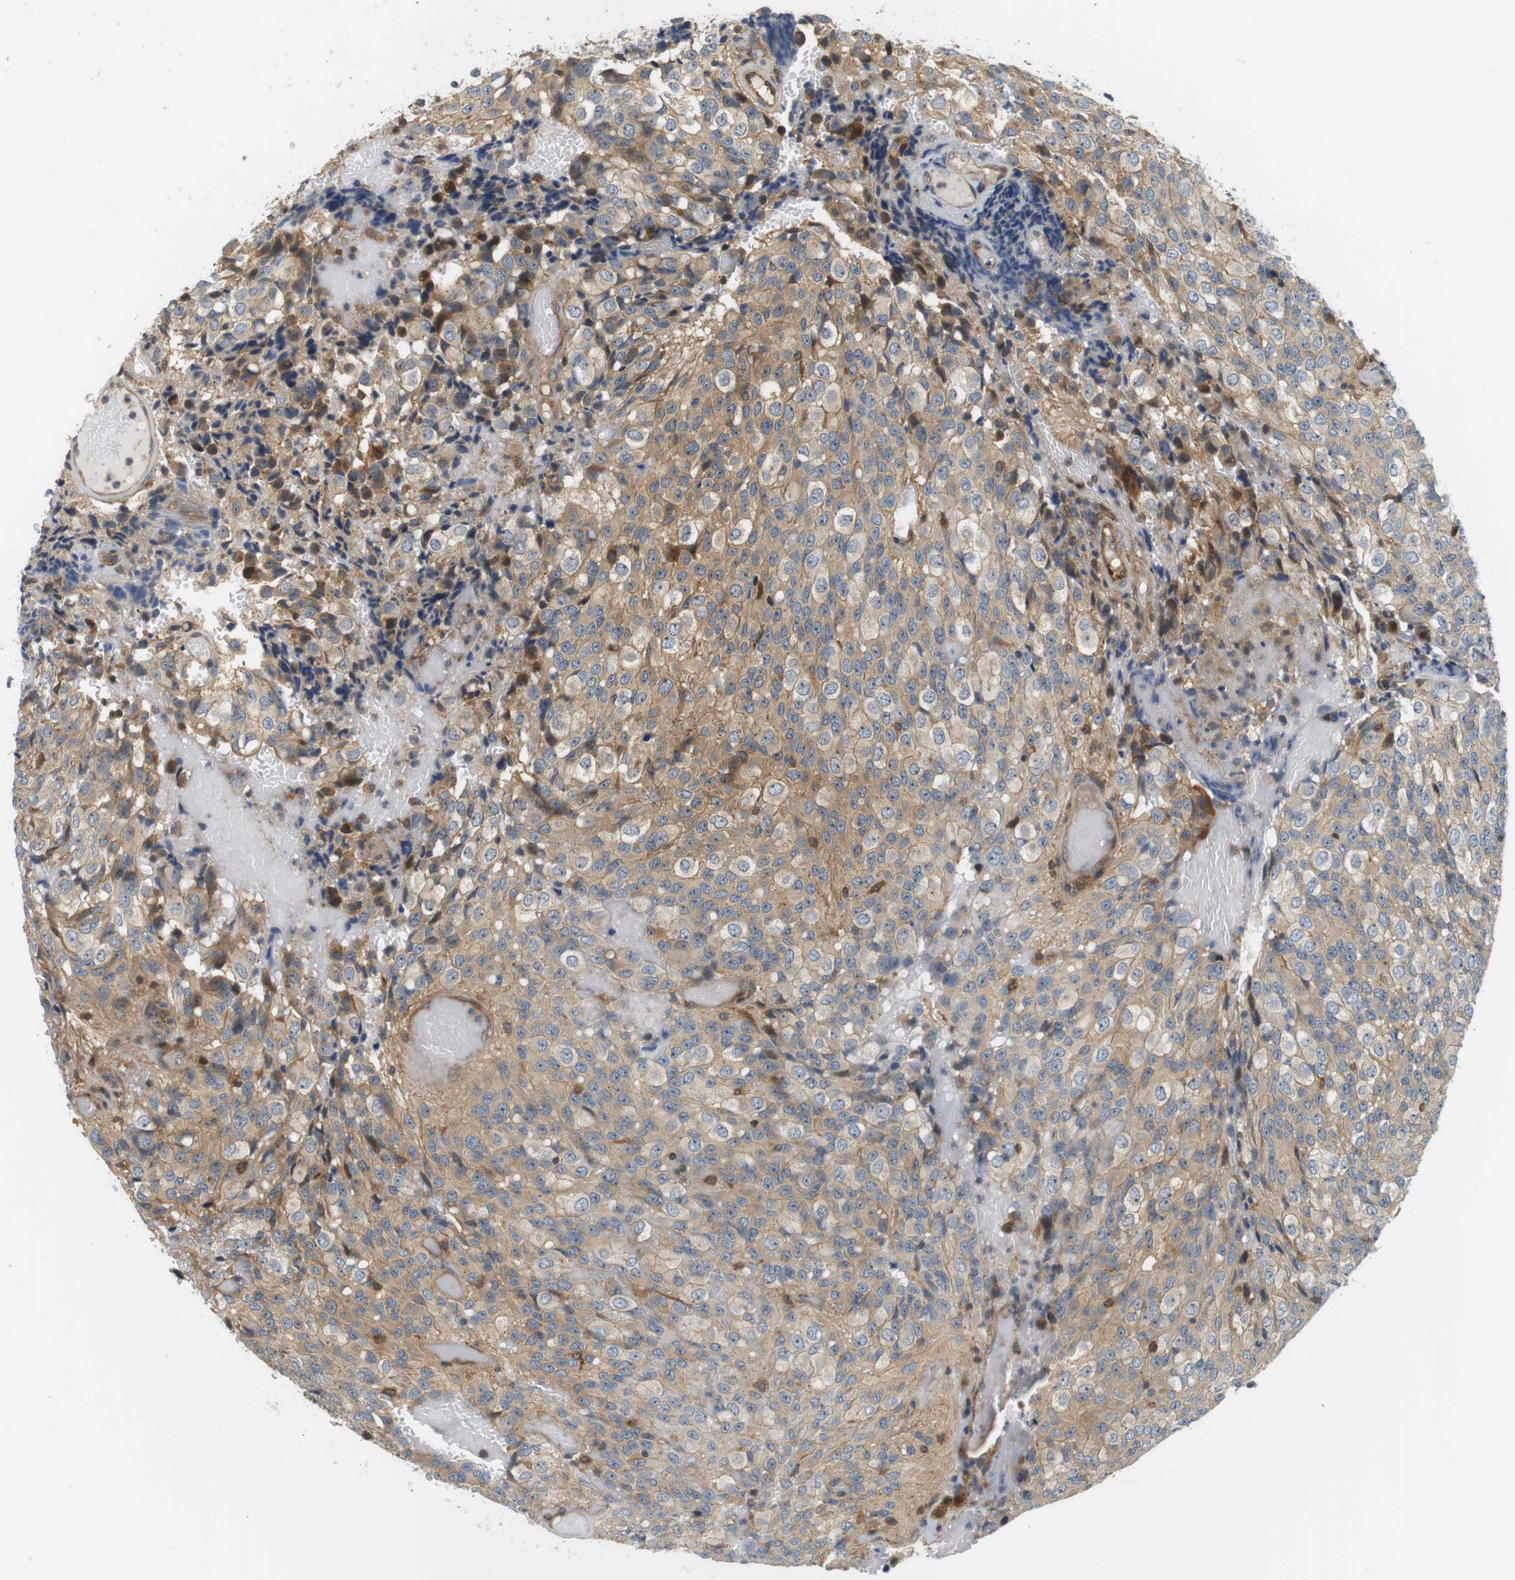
{"staining": {"intensity": "moderate", "quantity": "25%-75%", "location": "cytoplasmic/membranous"}, "tissue": "glioma", "cell_type": "Tumor cells", "image_type": "cancer", "snomed": [{"axis": "morphology", "description": "Glioma, malignant, High grade"}, {"axis": "topography", "description": "Brain"}], "caption": "This micrograph exhibits malignant glioma (high-grade) stained with immunohistochemistry (IHC) to label a protein in brown. The cytoplasmic/membranous of tumor cells show moderate positivity for the protein. Nuclei are counter-stained blue.", "gene": "SH3GLB1", "patient": {"sex": "male", "age": 32}}